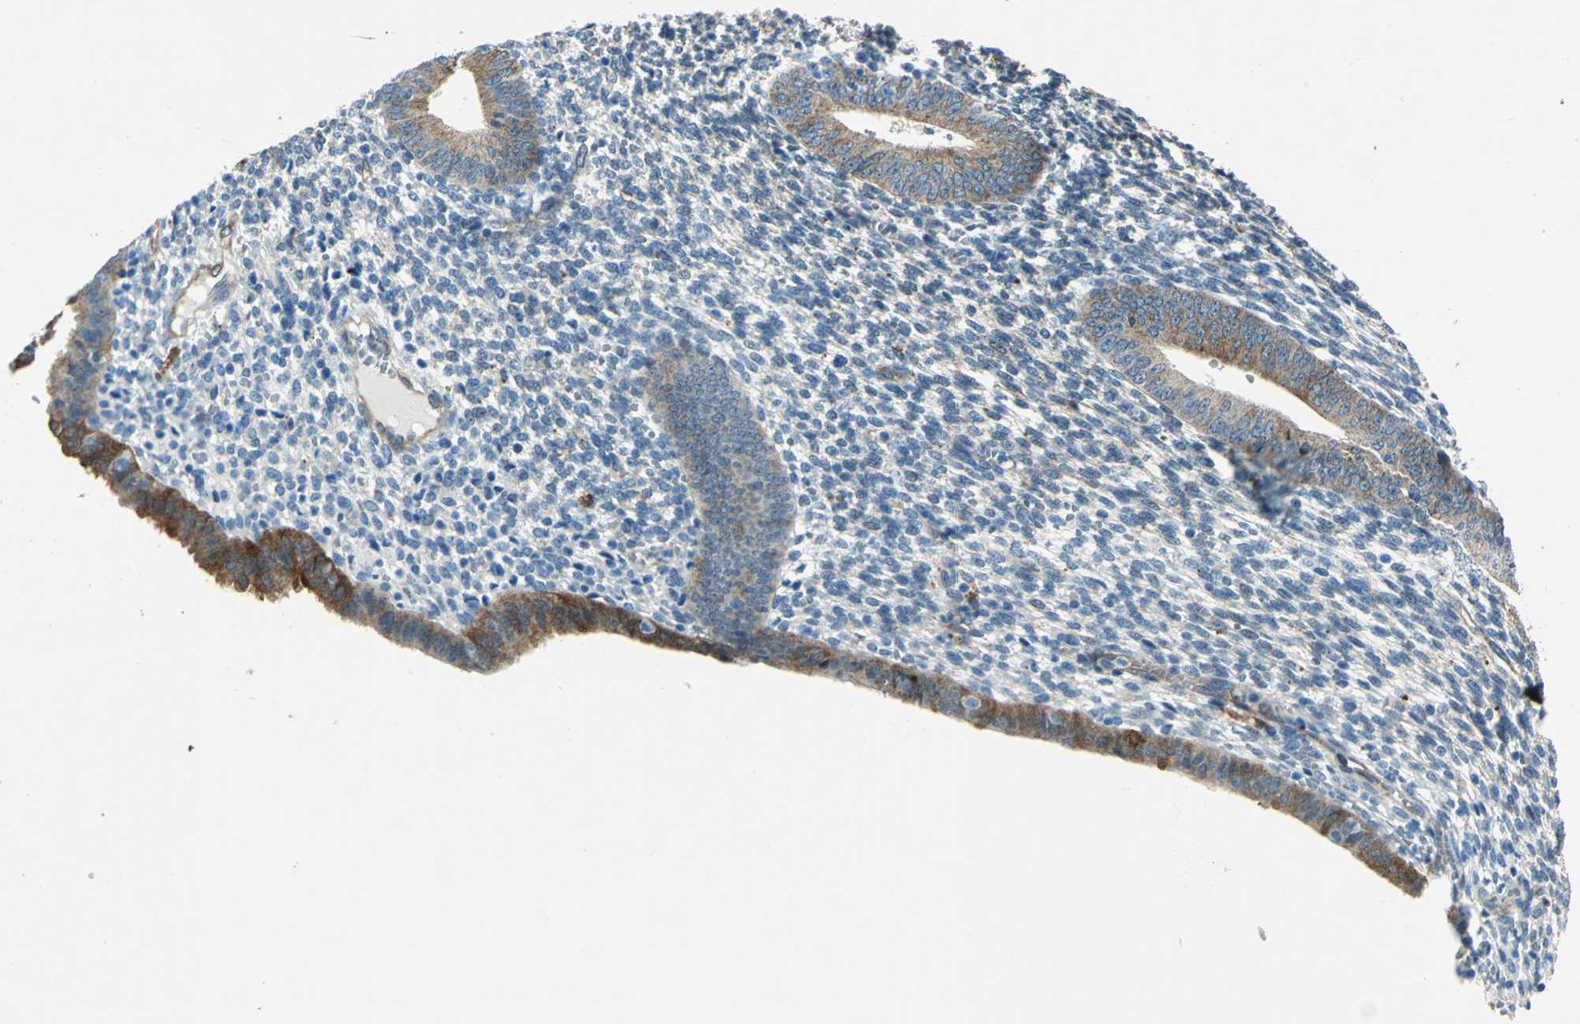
{"staining": {"intensity": "negative", "quantity": "none", "location": "none"}, "tissue": "endometrium", "cell_type": "Cells in endometrial stroma", "image_type": "normal", "snomed": [{"axis": "morphology", "description": "Normal tissue, NOS"}, {"axis": "topography", "description": "Endometrium"}], "caption": "Photomicrograph shows no significant protein expression in cells in endometrial stroma of benign endometrium.", "gene": "HSPB1", "patient": {"sex": "female", "age": 57}}